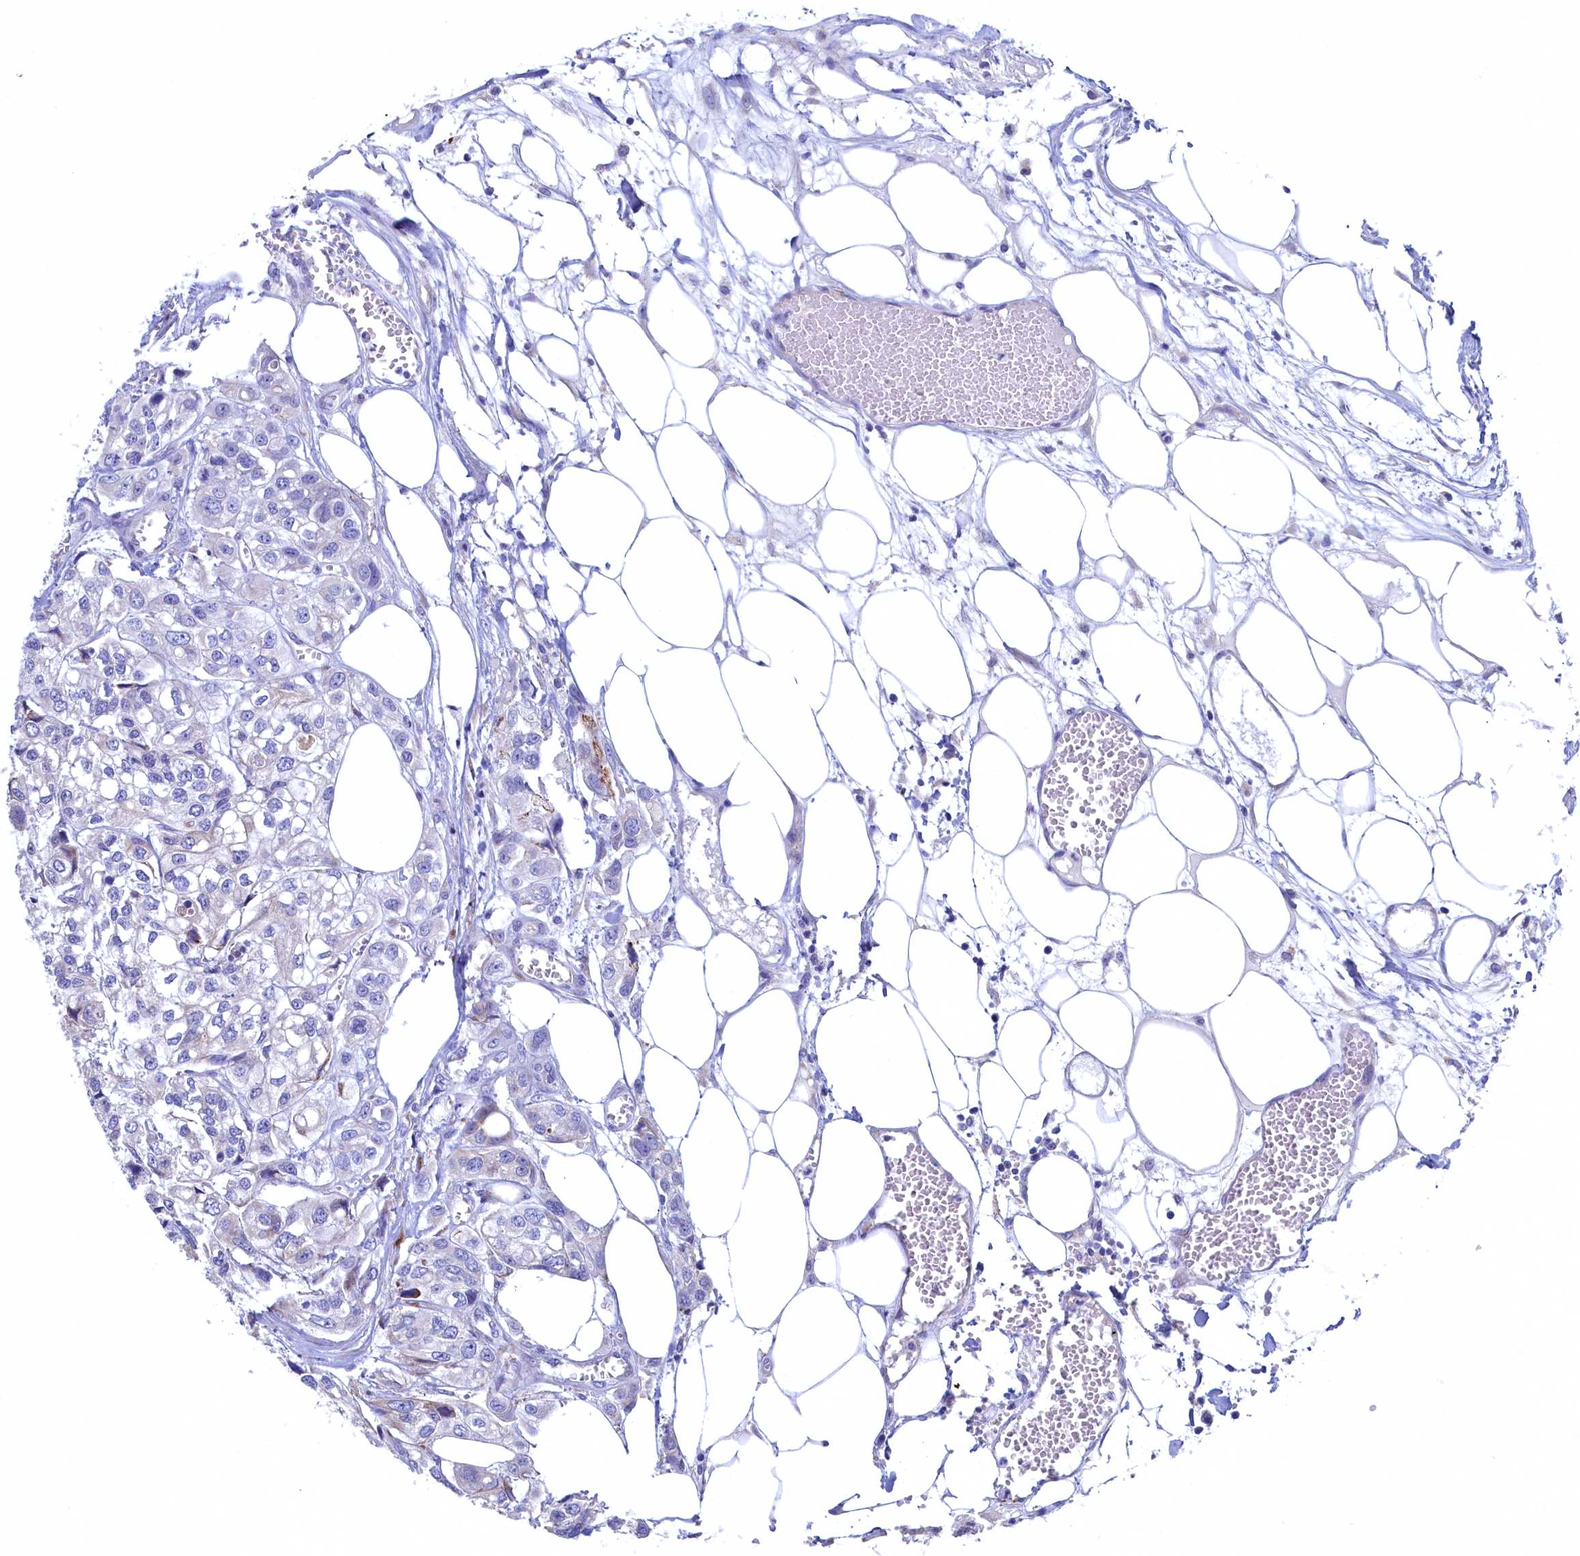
{"staining": {"intensity": "negative", "quantity": "none", "location": "none"}, "tissue": "urothelial cancer", "cell_type": "Tumor cells", "image_type": "cancer", "snomed": [{"axis": "morphology", "description": "Urothelial carcinoma, High grade"}, {"axis": "topography", "description": "Urinary bladder"}], "caption": "The histopathology image exhibits no significant staining in tumor cells of urothelial carcinoma (high-grade).", "gene": "CBLIF", "patient": {"sex": "male", "age": 67}}